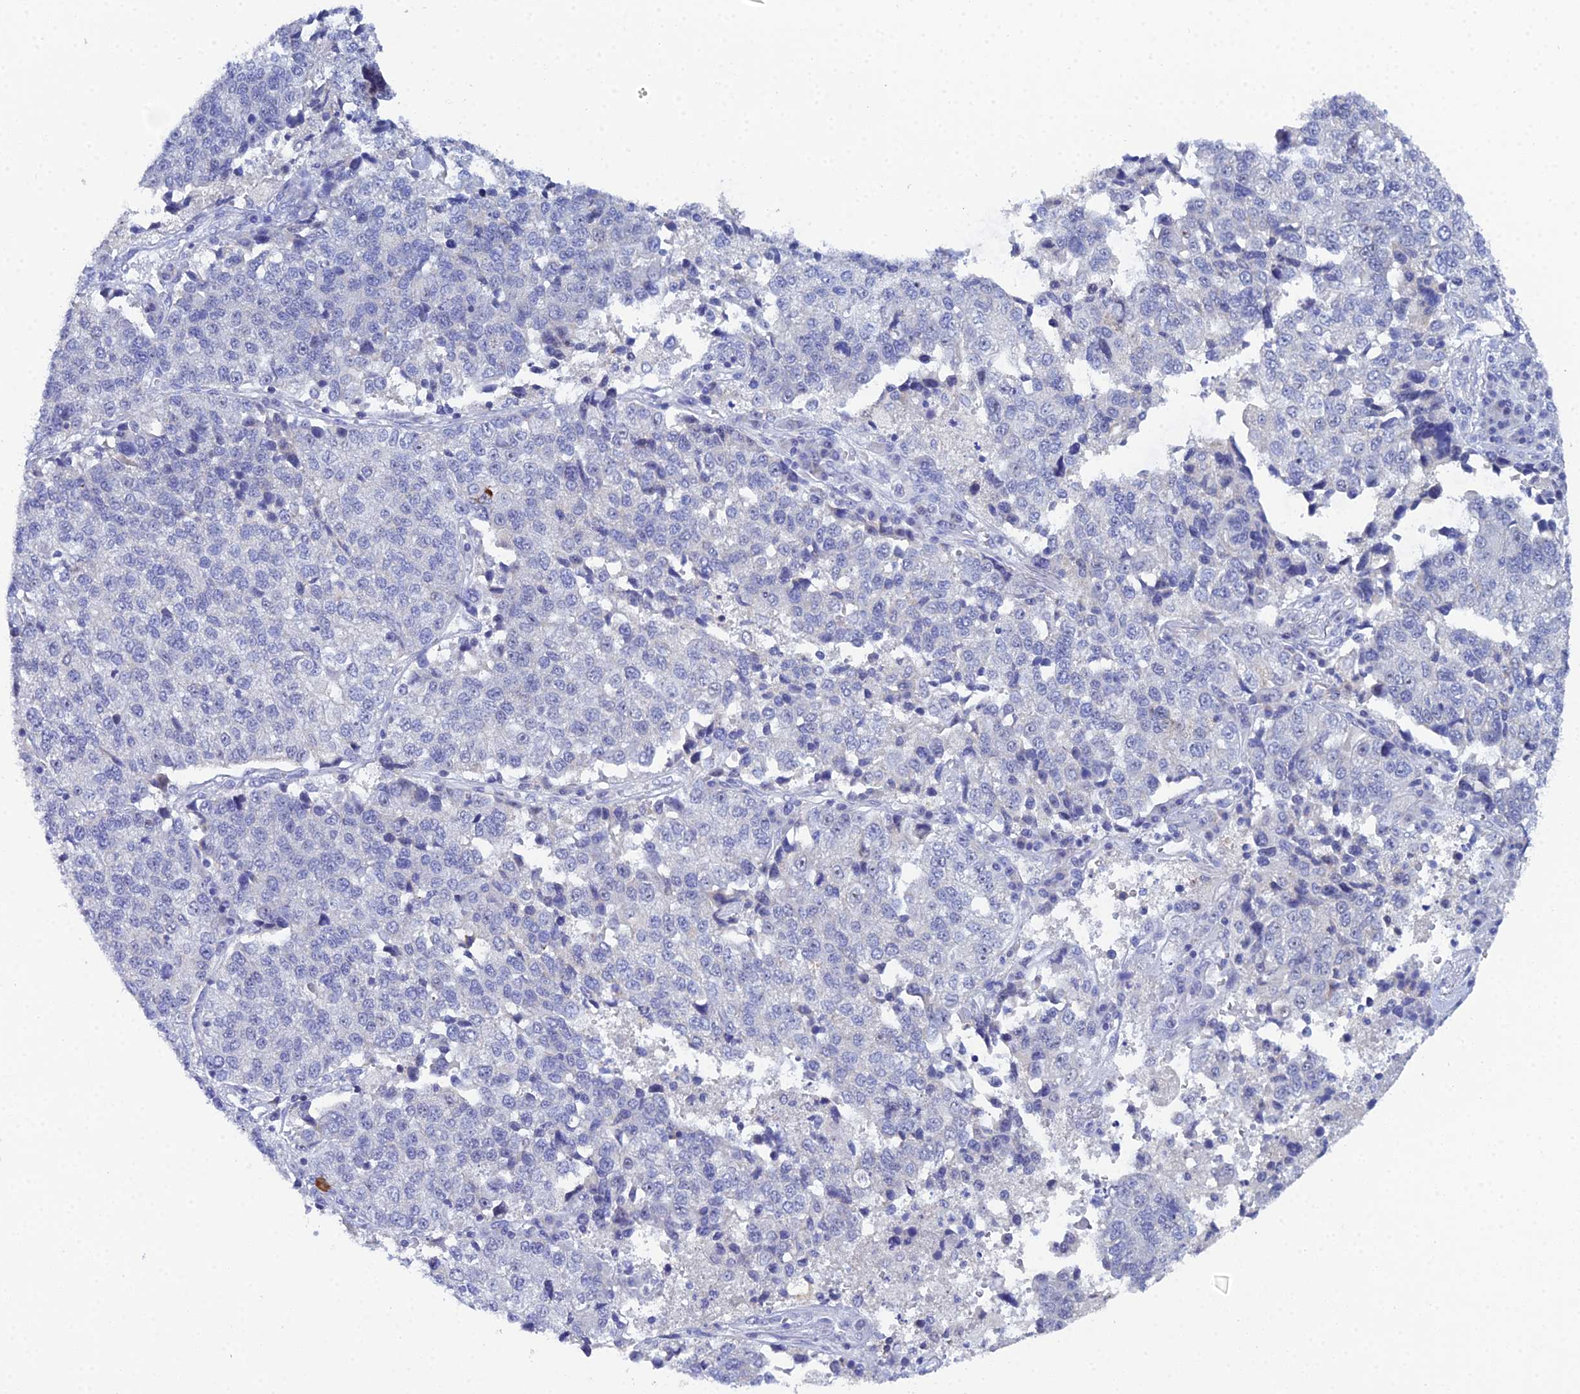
{"staining": {"intensity": "negative", "quantity": "none", "location": "none"}, "tissue": "lung cancer", "cell_type": "Tumor cells", "image_type": "cancer", "snomed": [{"axis": "morphology", "description": "Adenocarcinoma, NOS"}, {"axis": "topography", "description": "Lung"}], "caption": "IHC histopathology image of human adenocarcinoma (lung) stained for a protein (brown), which shows no expression in tumor cells.", "gene": "PLPP4", "patient": {"sex": "male", "age": 49}}